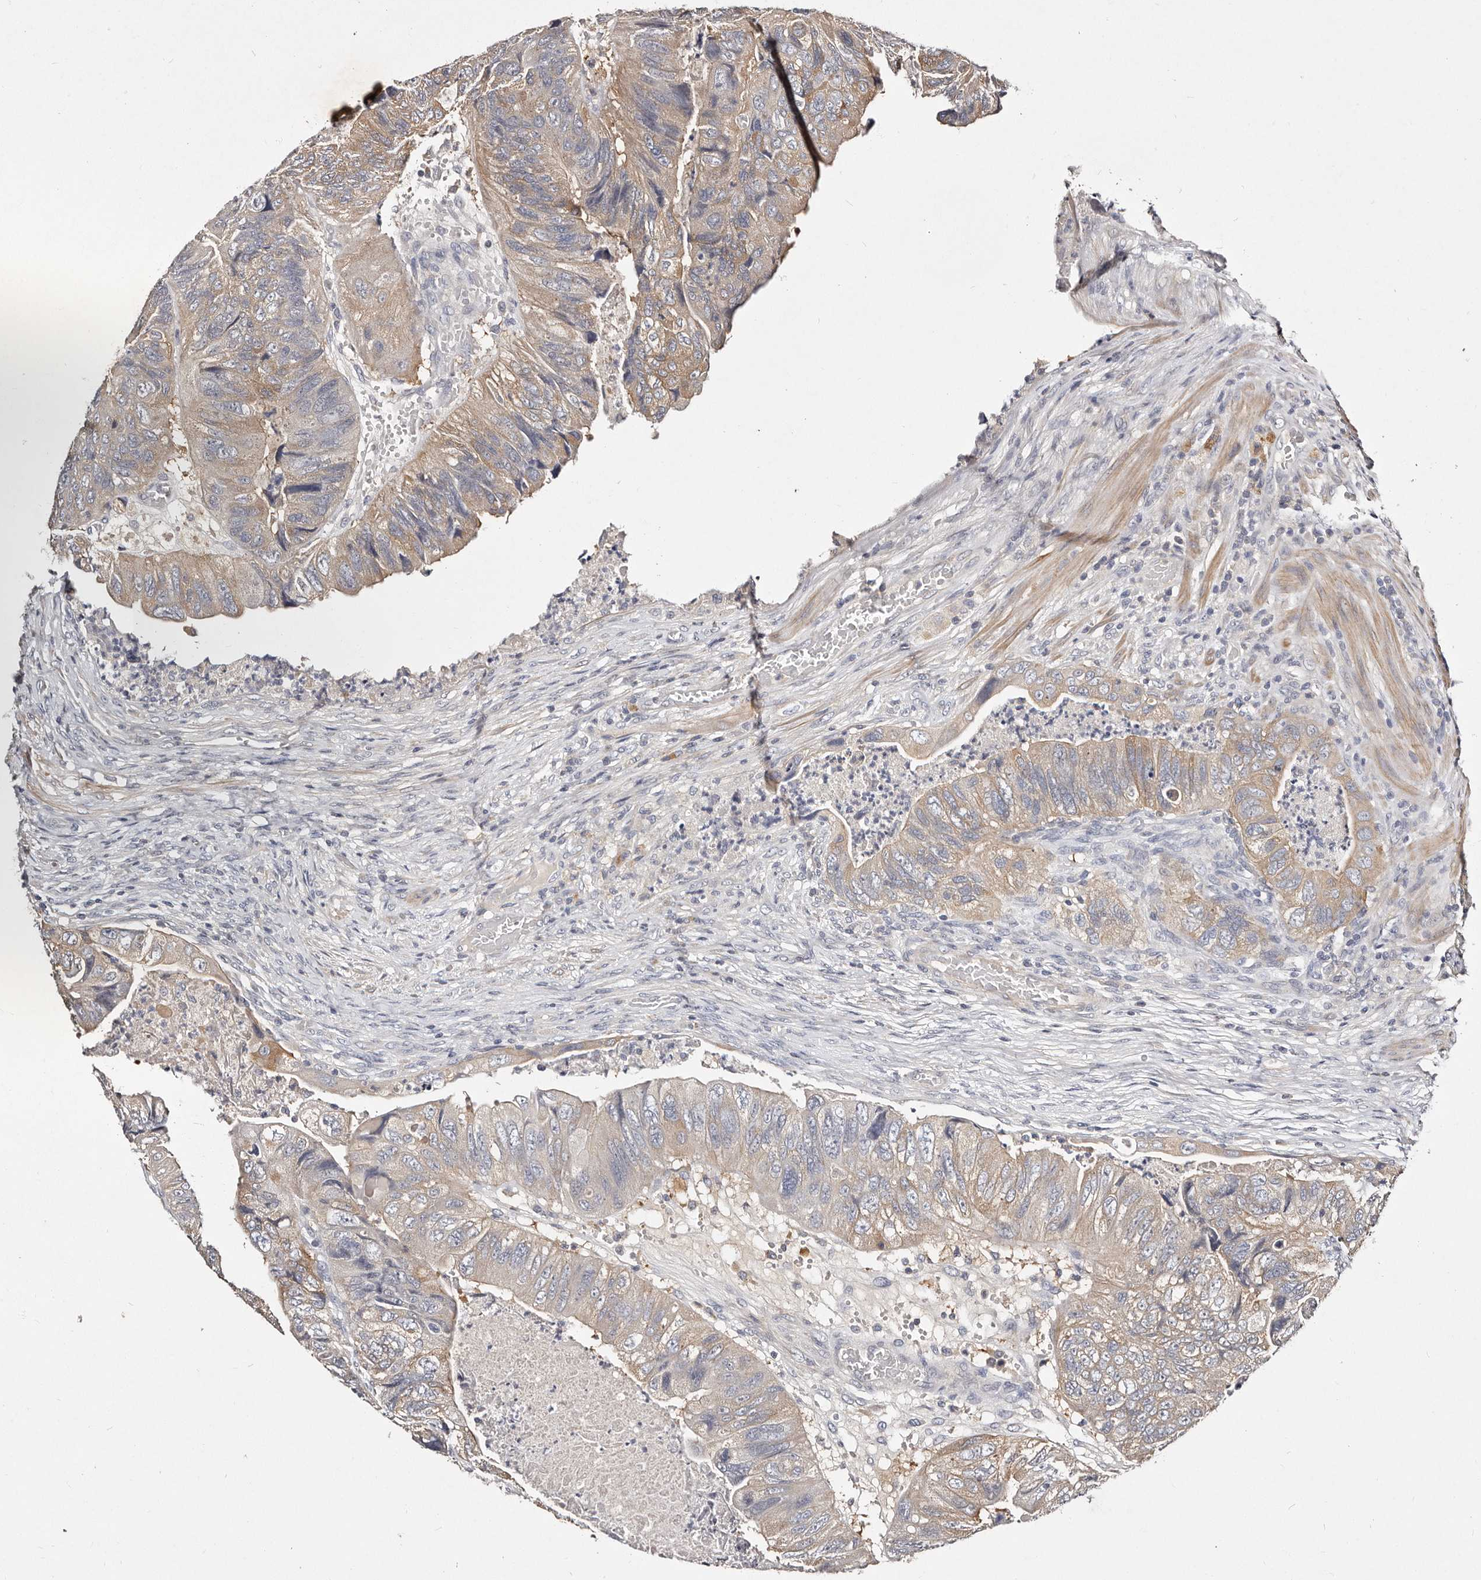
{"staining": {"intensity": "weak", "quantity": "25%-75%", "location": "cytoplasmic/membranous"}, "tissue": "colorectal cancer", "cell_type": "Tumor cells", "image_type": "cancer", "snomed": [{"axis": "morphology", "description": "Adenocarcinoma, NOS"}, {"axis": "topography", "description": "Rectum"}], "caption": "IHC image of human colorectal cancer stained for a protein (brown), which shows low levels of weak cytoplasmic/membranous positivity in approximately 25%-75% of tumor cells.", "gene": "MRPS33", "patient": {"sex": "male", "age": 63}}